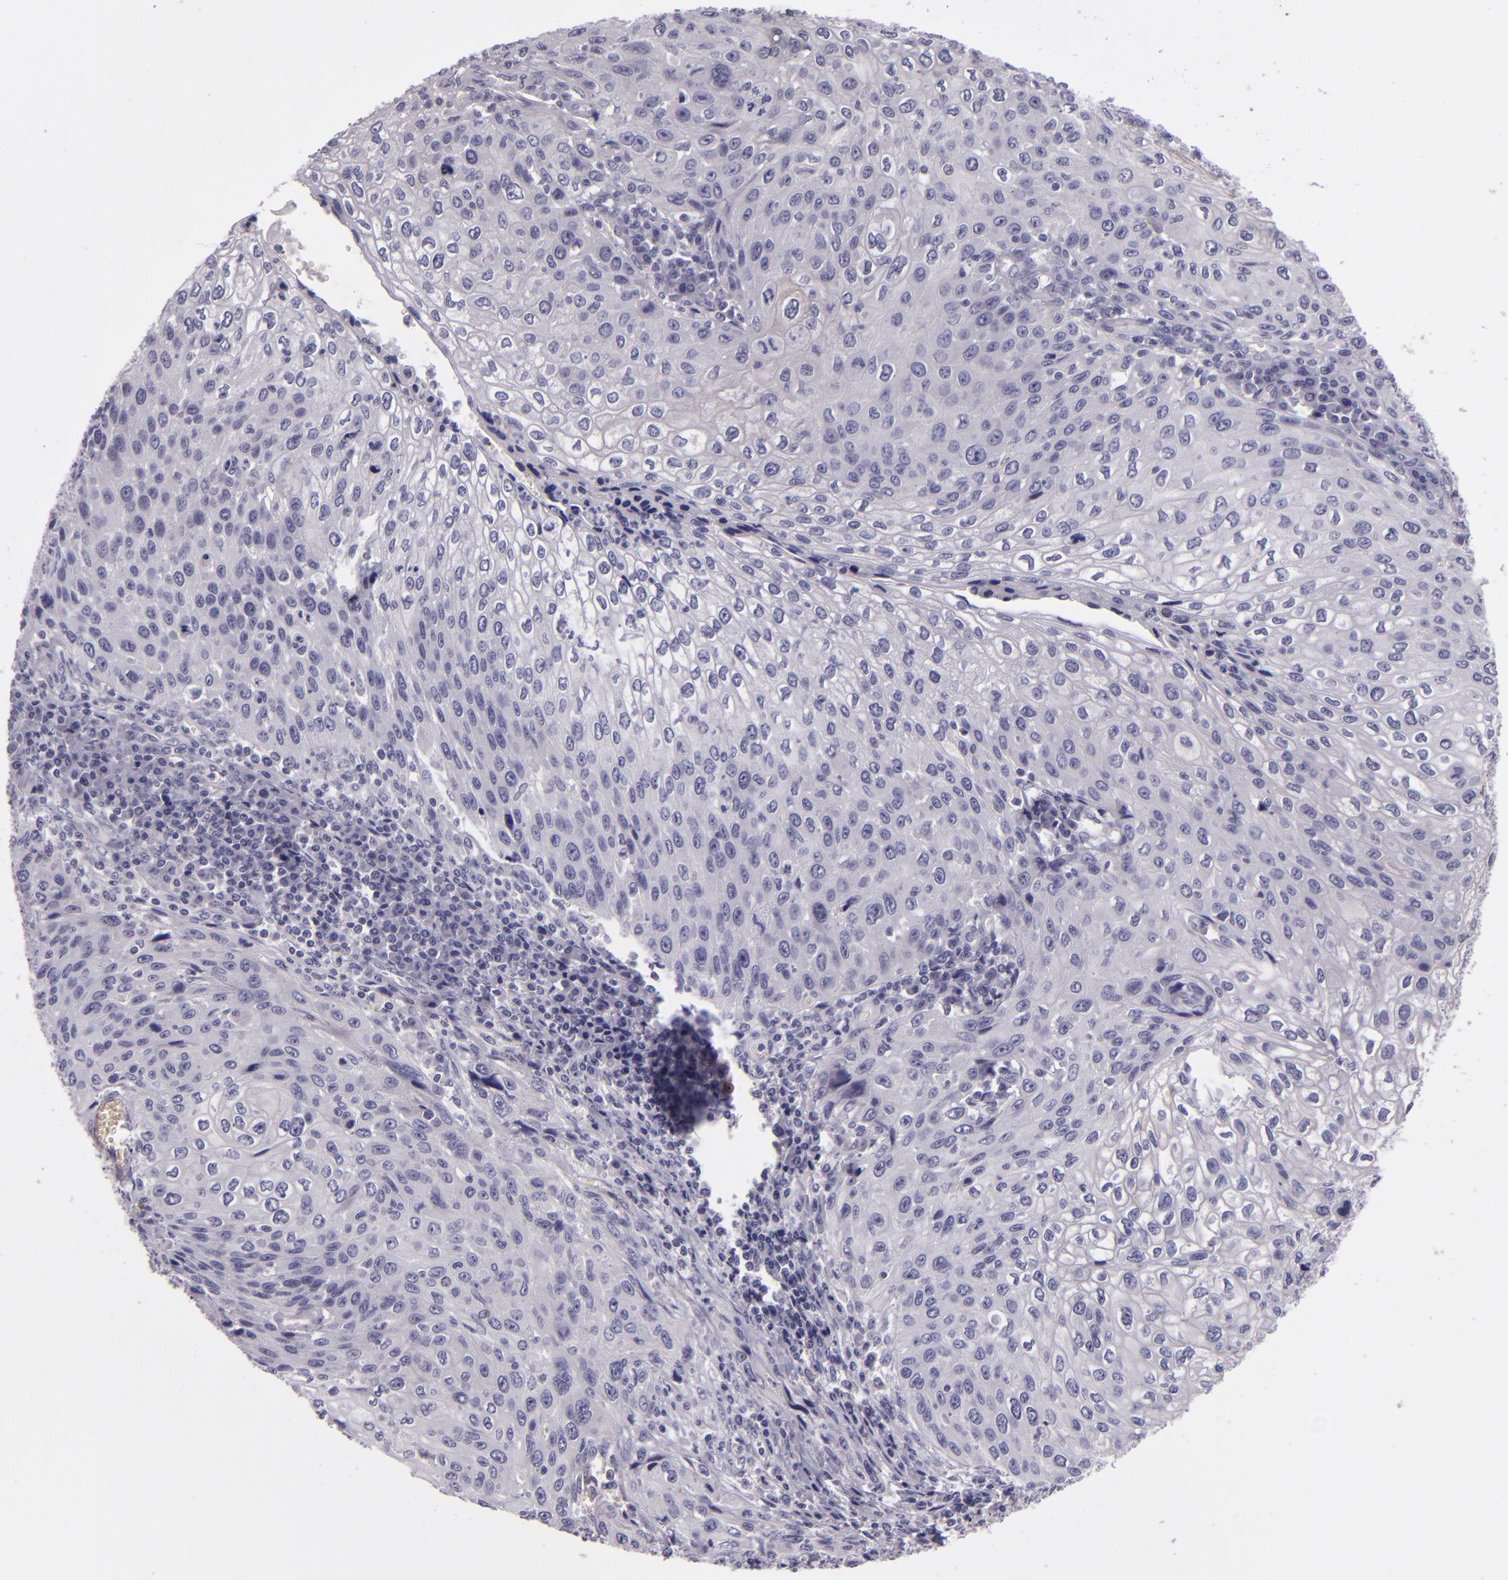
{"staining": {"intensity": "negative", "quantity": "none", "location": "none"}, "tissue": "cervical cancer", "cell_type": "Tumor cells", "image_type": "cancer", "snomed": [{"axis": "morphology", "description": "Squamous cell carcinoma, NOS"}, {"axis": "topography", "description": "Cervix"}], "caption": "Immunohistochemistry histopathology image of neoplastic tissue: human squamous cell carcinoma (cervical) stained with DAB reveals no significant protein expression in tumor cells.", "gene": "SNCB", "patient": {"sex": "female", "age": 32}}